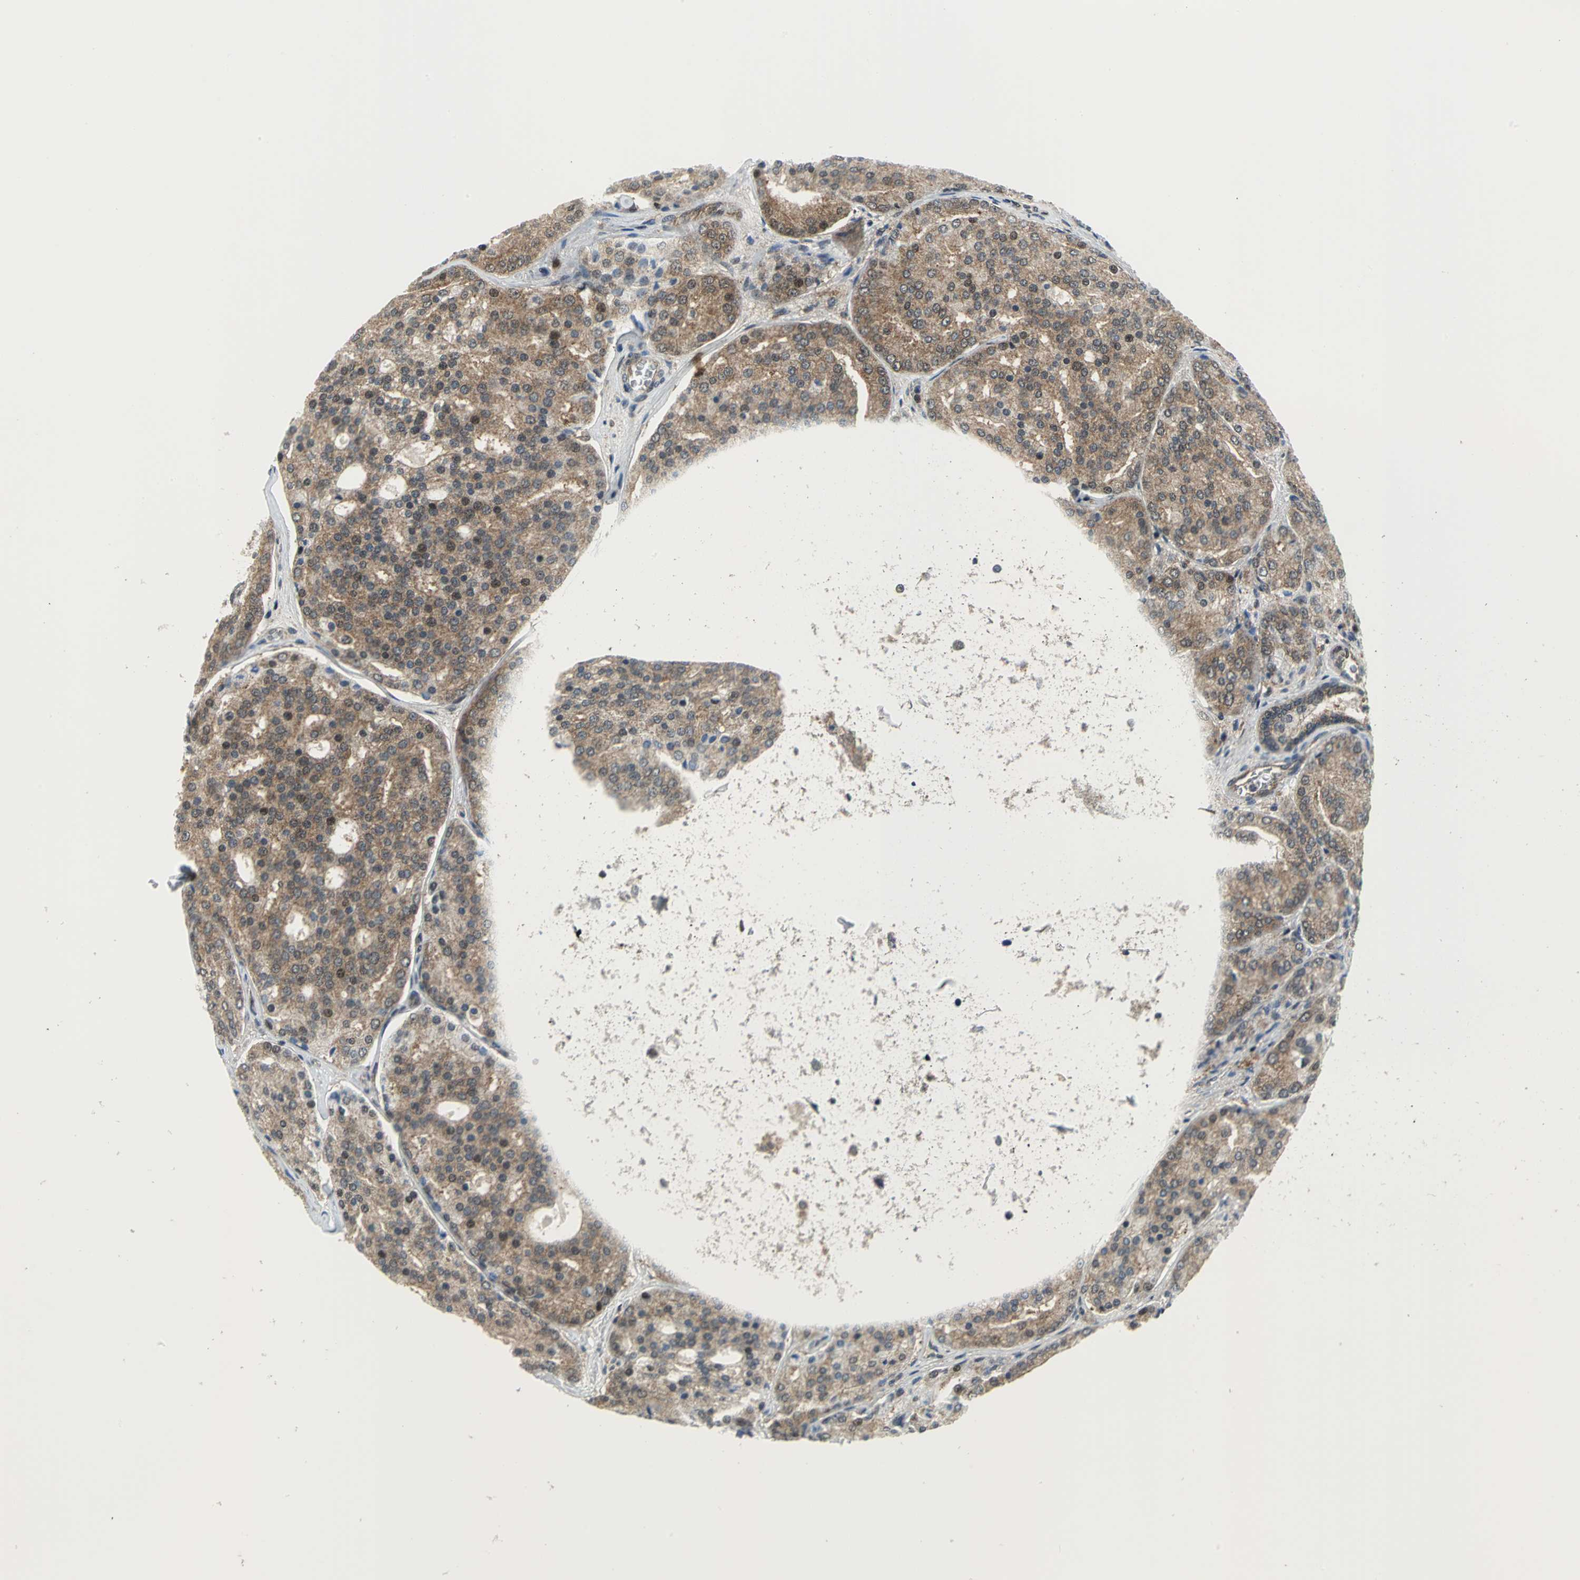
{"staining": {"intensity": "moderate", "quantity": ">75%", "location": "cytoplasmic/membranous"}, "tissue": "prostate cancer", "cell_type": "Tumor cells", "image_type": "cancer", "snomed": [{"axis": "morphology", "description": "Adenocarcinoma, High grade"}, {"axis": "topography", "description": "Prostate"}], "caption": "Protein staining of prostate cancer (high-grade adenocarcinoma) tissue reveals moderate cytoplasmic/membranous expression in approximately >75% of tumor cells.", "gene": "PSMA4", "patient": {"sex": "male", "age": 64}}